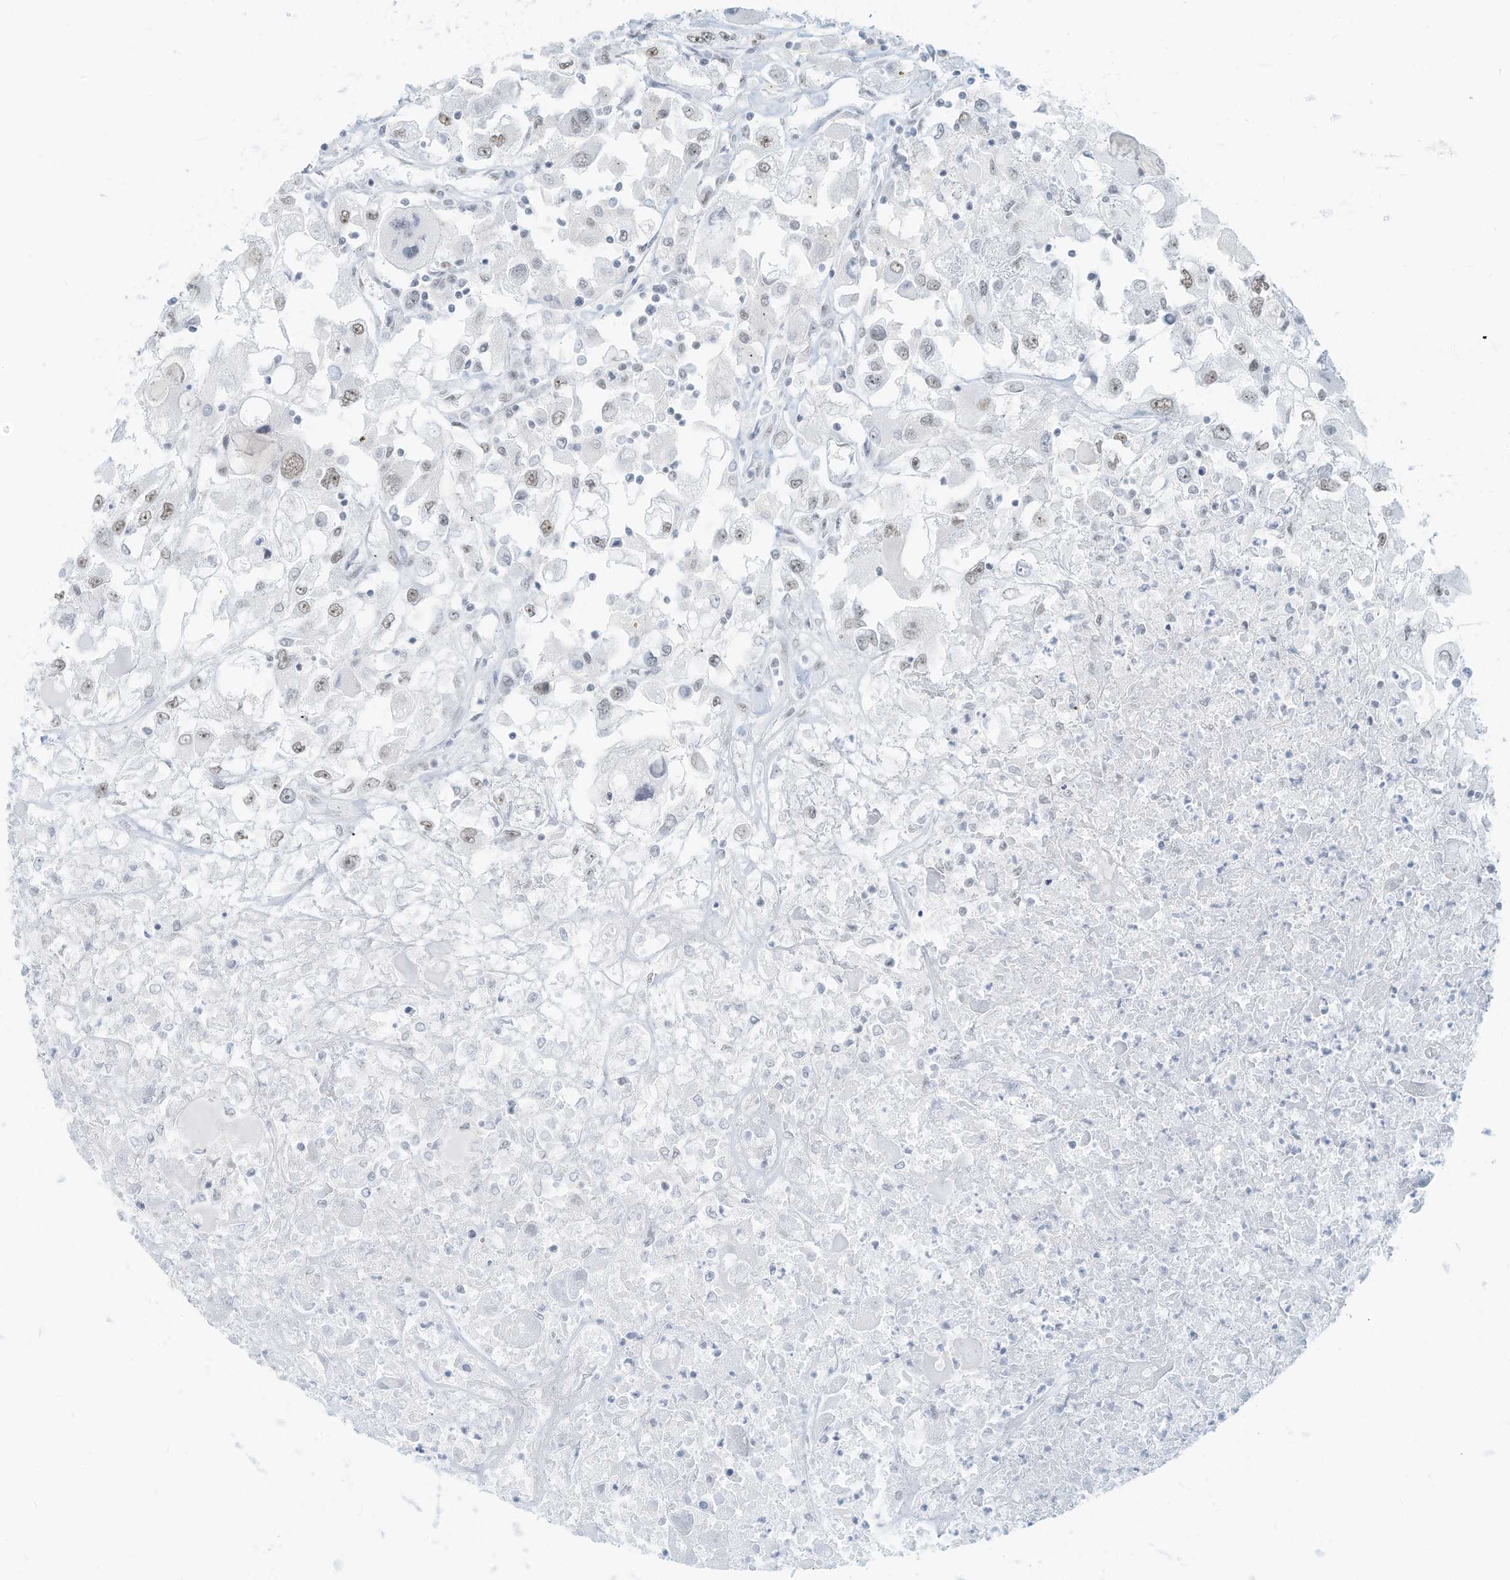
{"staining": {"intensity": "weak", "quantity": "<25%", "location": "nuclear"}, "tissue": "renal cancer", "cell_type": "Tumor cells", "image_type": "cancer", "snomed": [{"axis": "morphology", "description": "Adenocarcinoma, NOS"}, {"axis": "topography", "description": "Kidney"}], "caption": "Immunohistochemistry (IHC) histopathology image of renal adenocarcinoma stained for a protein (brown), which reveals no positivity in tumor cells.", "gene": "PGC", "patient": {"sex": "female", "age": 52}}